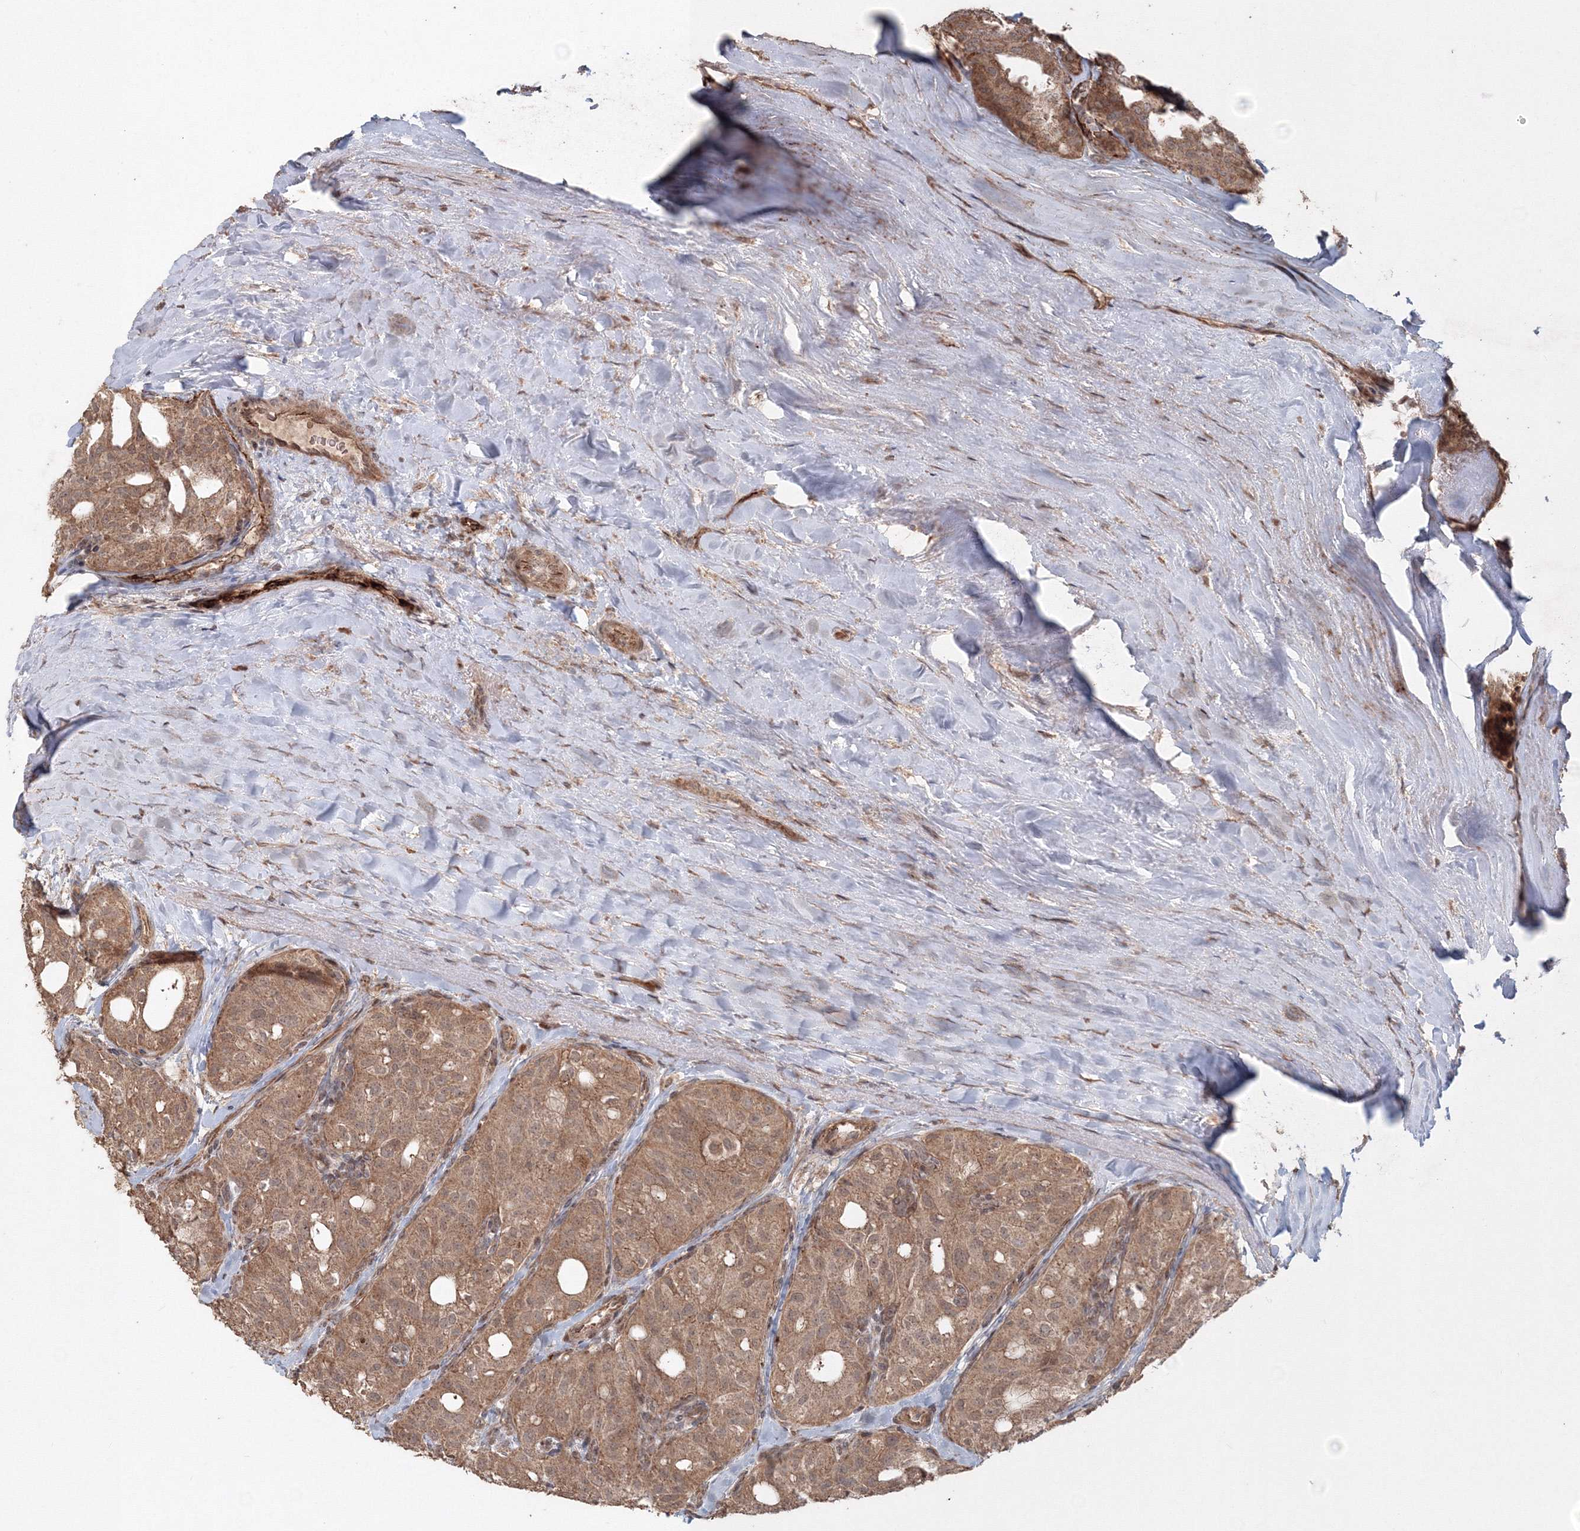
{"staining": {"intensity": "moderate", "quantity": ">75%", "location": "cytoplasmic/membranous"}, "tissue": "thyroid cancer", "cell_type": "Tumor cells", "image_type": "cancer", "snomed": [{"axis": "morphology", "description": "Follicular adenoma carcinoma, NOS"}, {"axis": "topography", "description": "Thyroid gland"}], "caption": "Immunohistochemistry (IHC) (DAB) staining of thyroid cancer exhibits moderate cytoplasmic/membranous protein staining in approximately >75% of tumor cells.", "gene": "ANAPC16", "patient": {"sex": "male", "age": 75}}